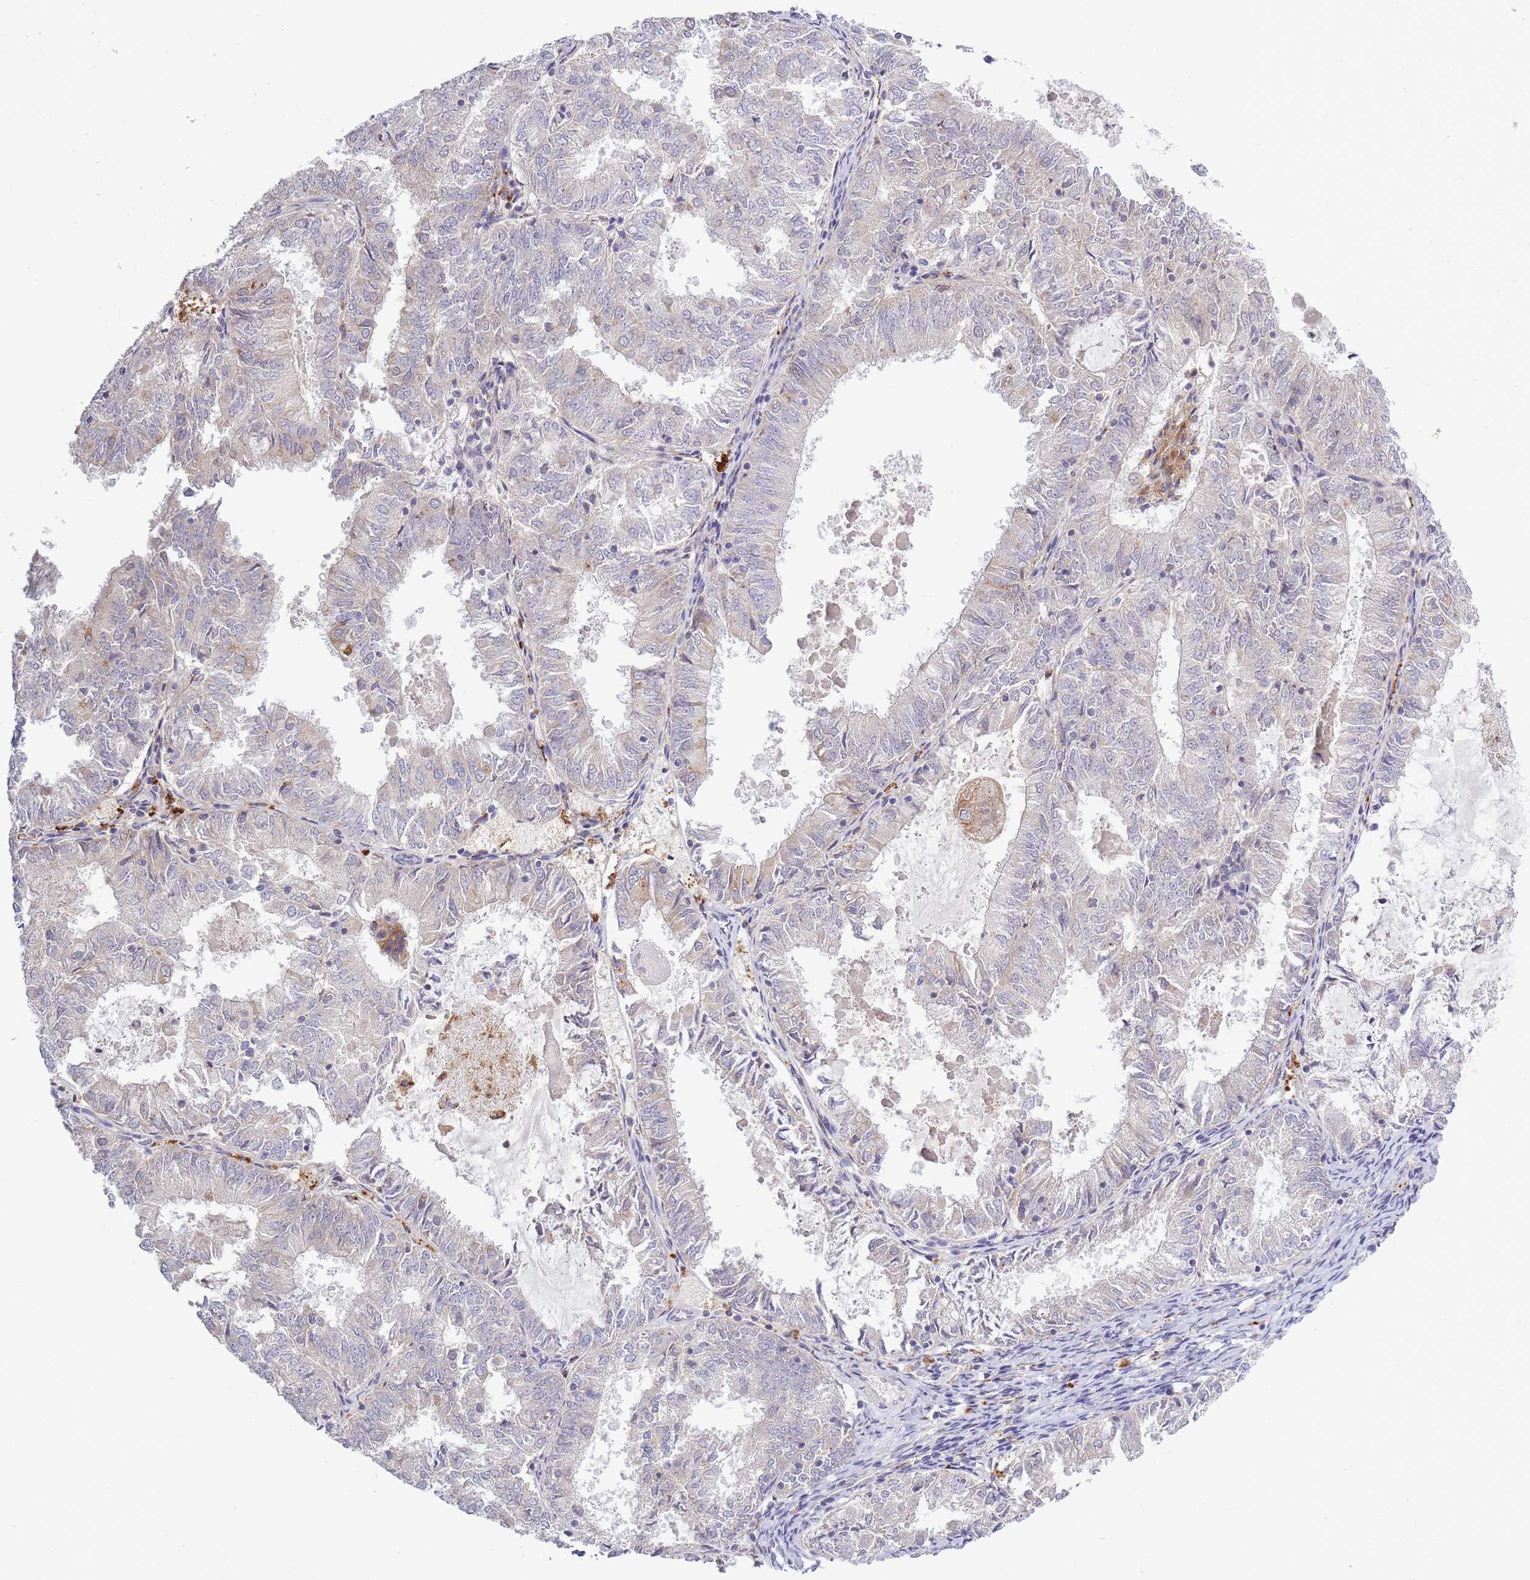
{"staining": {"intensity": "weak", "quantity": "<25%", "location": "cytoplasmic/membranous"}, "tissue": "endometrial cancer", "cell_type": "Tumor cells", "image_type": "cancer", "snomed": [{"axis": "morphology", "description": "Adenocarcinoma, NOS"}, {"axis": "topography", "description": "Endometrium"}], "caption": "A photomicrograph of human endometrial cancer is negative for staining in tumor cells.", "gene": "TRIM61", "patient": {"sex": "female", "age": 57}}